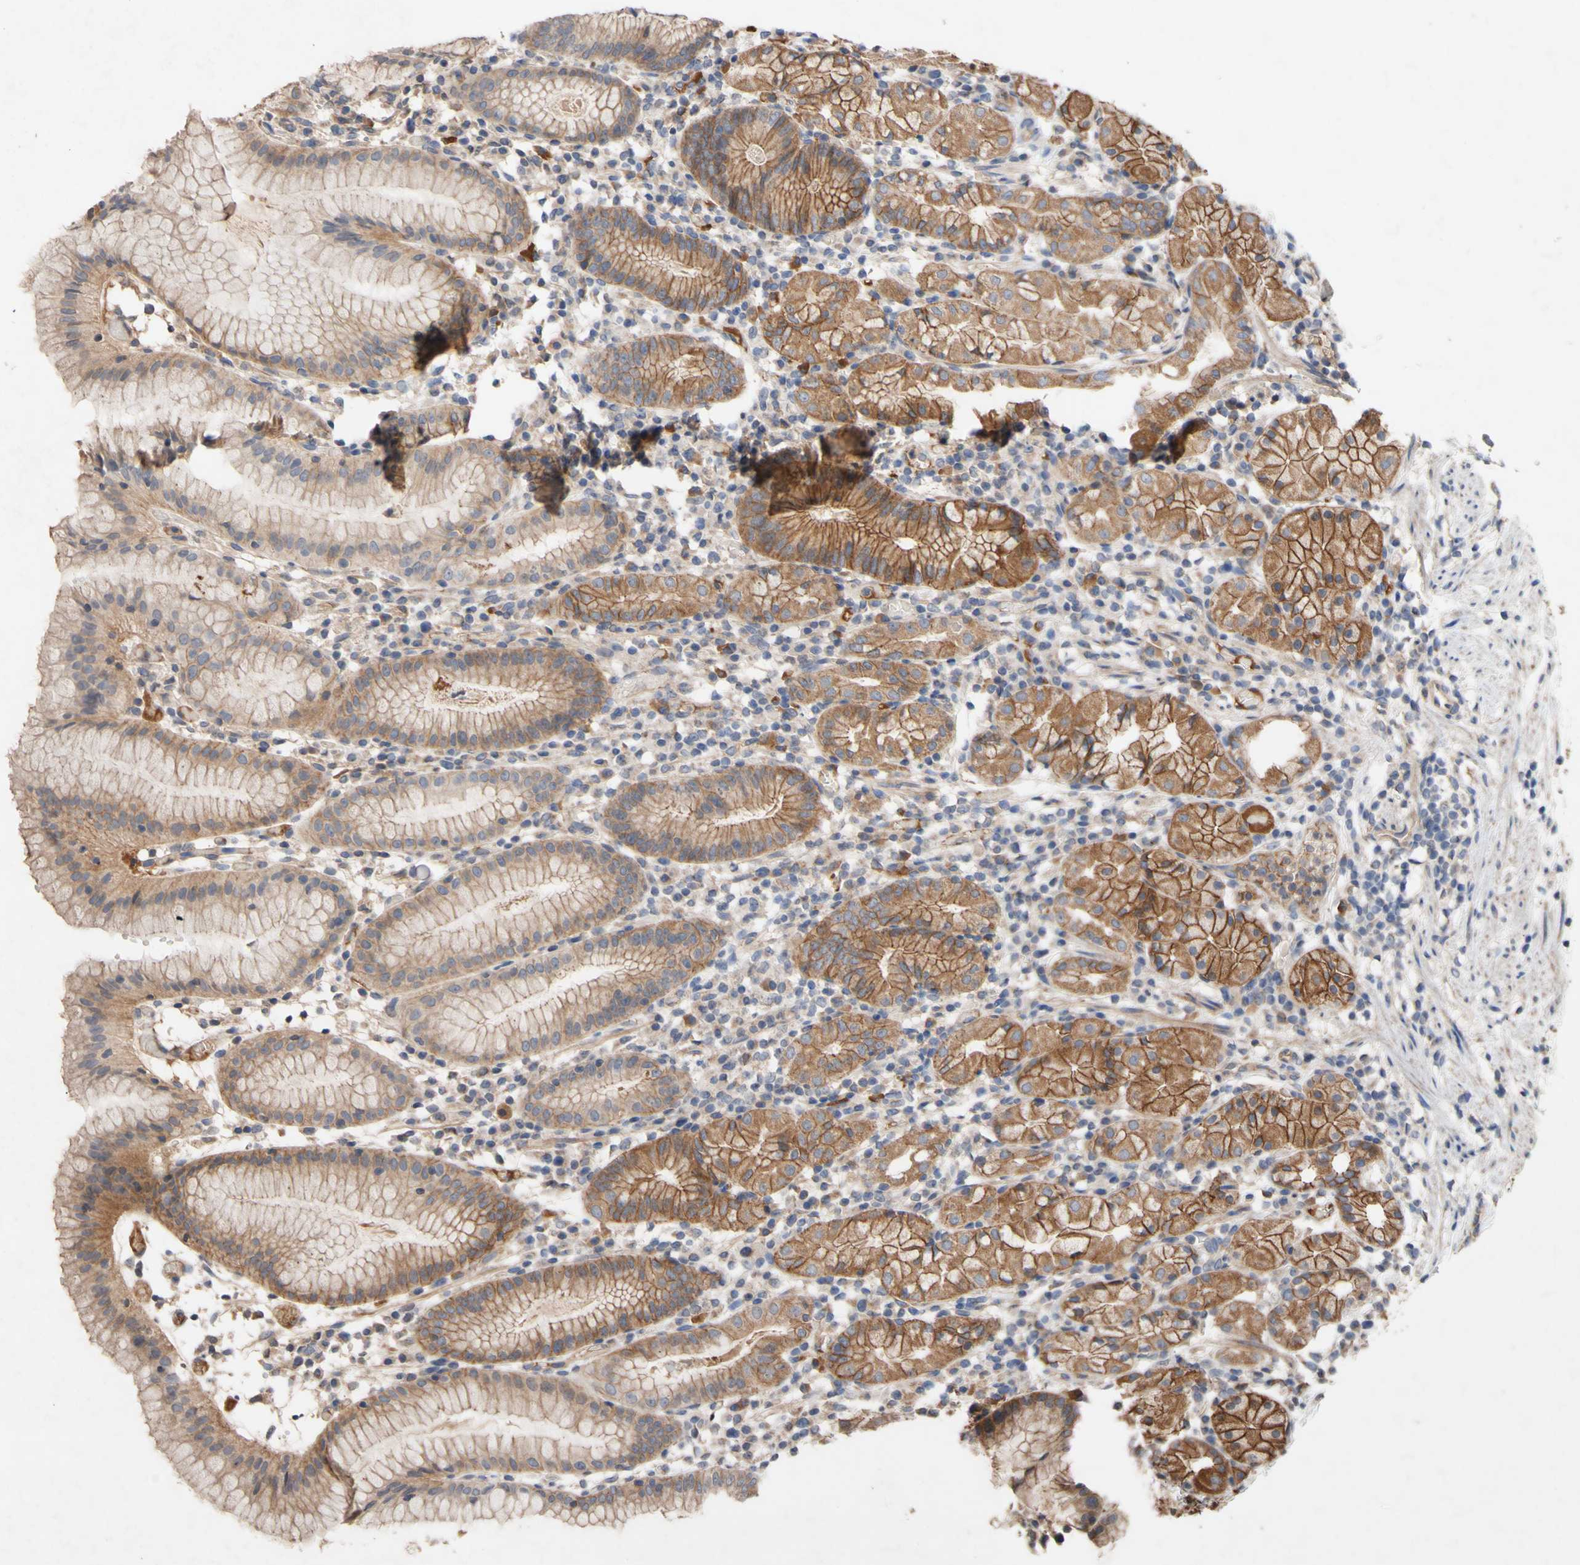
{"staining": {"intensity": "moderate", "quantity": ">75%", "location": "cytoplasmic/membranous"}, "tissue": "stomach", "cell_type": "Glandular cells", "image_type": "normal", "snomed": [{"axis": "morphology", "description": "Normal tissue, NOS"}, {"axis": "topography", "description": "Stomach"}, {"axis": "topography", "description": "Stomach, lower"}], "caption": "This is an image of immunohistochemistry (IHC) staining of normal stomach, which shows moderate positivity in the cytoplasmic/membranous of glandular cells.", "gene": "NECTIN3", "patient": {"sex": "female", "age": 75}}